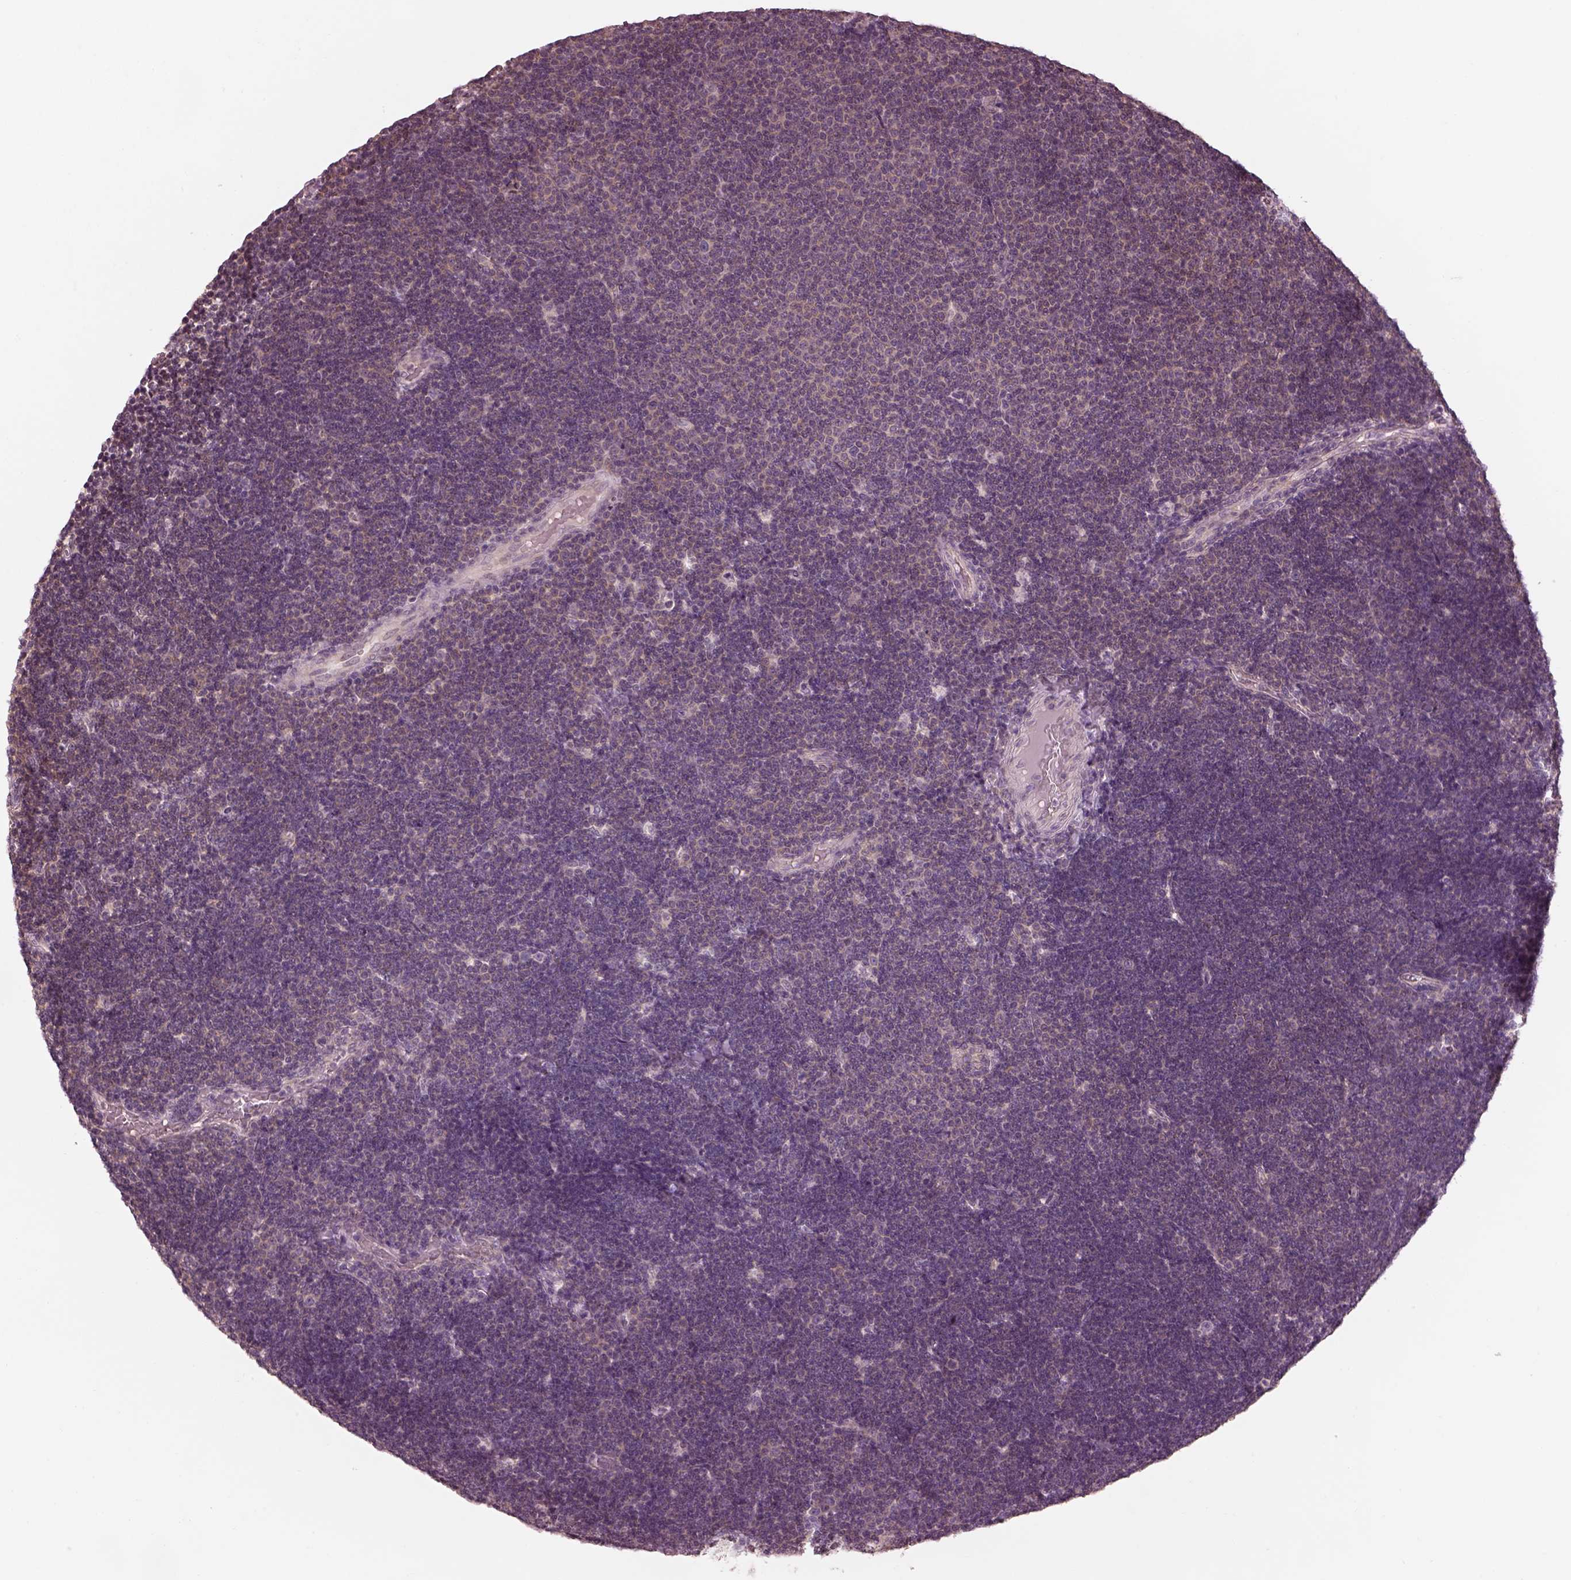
{"staining": {"intensity": "weak", "quantity": ">75%", "location": "cytoplasmic/membranous"}, "tissue": "lymphoma", "cell_type": "Tumor cells", "image_type": "cancer", "snomed": [{"axis": "morphology", "description": "Malignant lymphoma, non-Hodgkin's type, Low grade"}, {"axis": "topography", "description": "Brain"}], "caption": "This image displays malignant lymphoma, non-Hodgkin's type (low-grade) stained with immunohistochemistry to label a protein in brown. The cytoplasmic/membranous of tumor cells show weak positivity for the protein. Nuclei are counter-stained blue.", "gene": "PRKACG", "patient": {"sex": "female", "age": 66}}